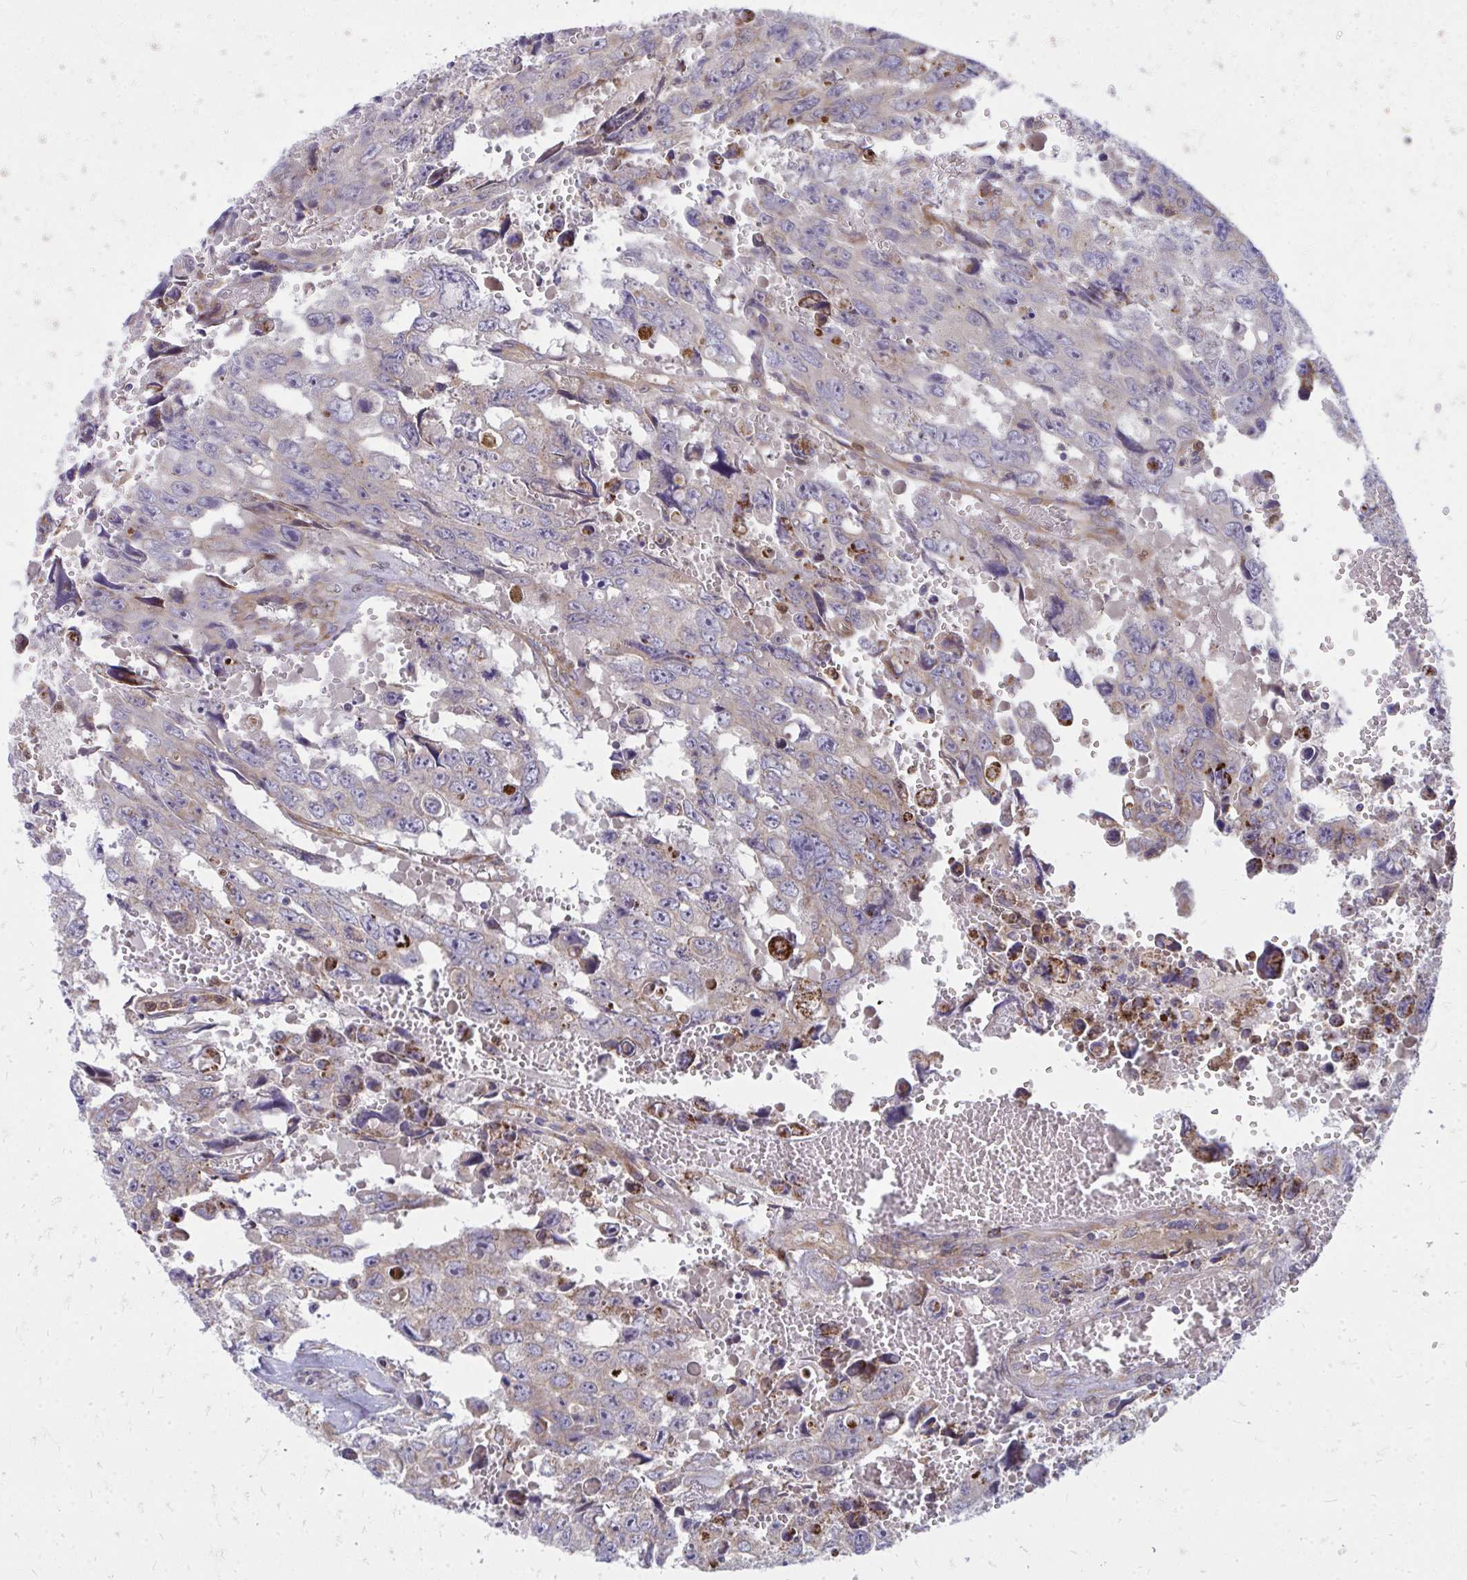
{"staining": {"intensity": "negative", "quantity": "none", "location": "none"}, "tissue": "testis cancer", "cell_type": "Tumor cells", "image_type": "cancer", "snomed": [{"axis": "morphology", "description": "Seminoma, NOS"}, {"axis": "topography", "description": "Testis"}], "caption": "High power microscopy photomicrograph of an immunohistochemistry micrograph of testis cancer, revealing no significant staining in tumor cells.", "gene": "ASAP1", "patient": {"sex": "male", "age": 26}}